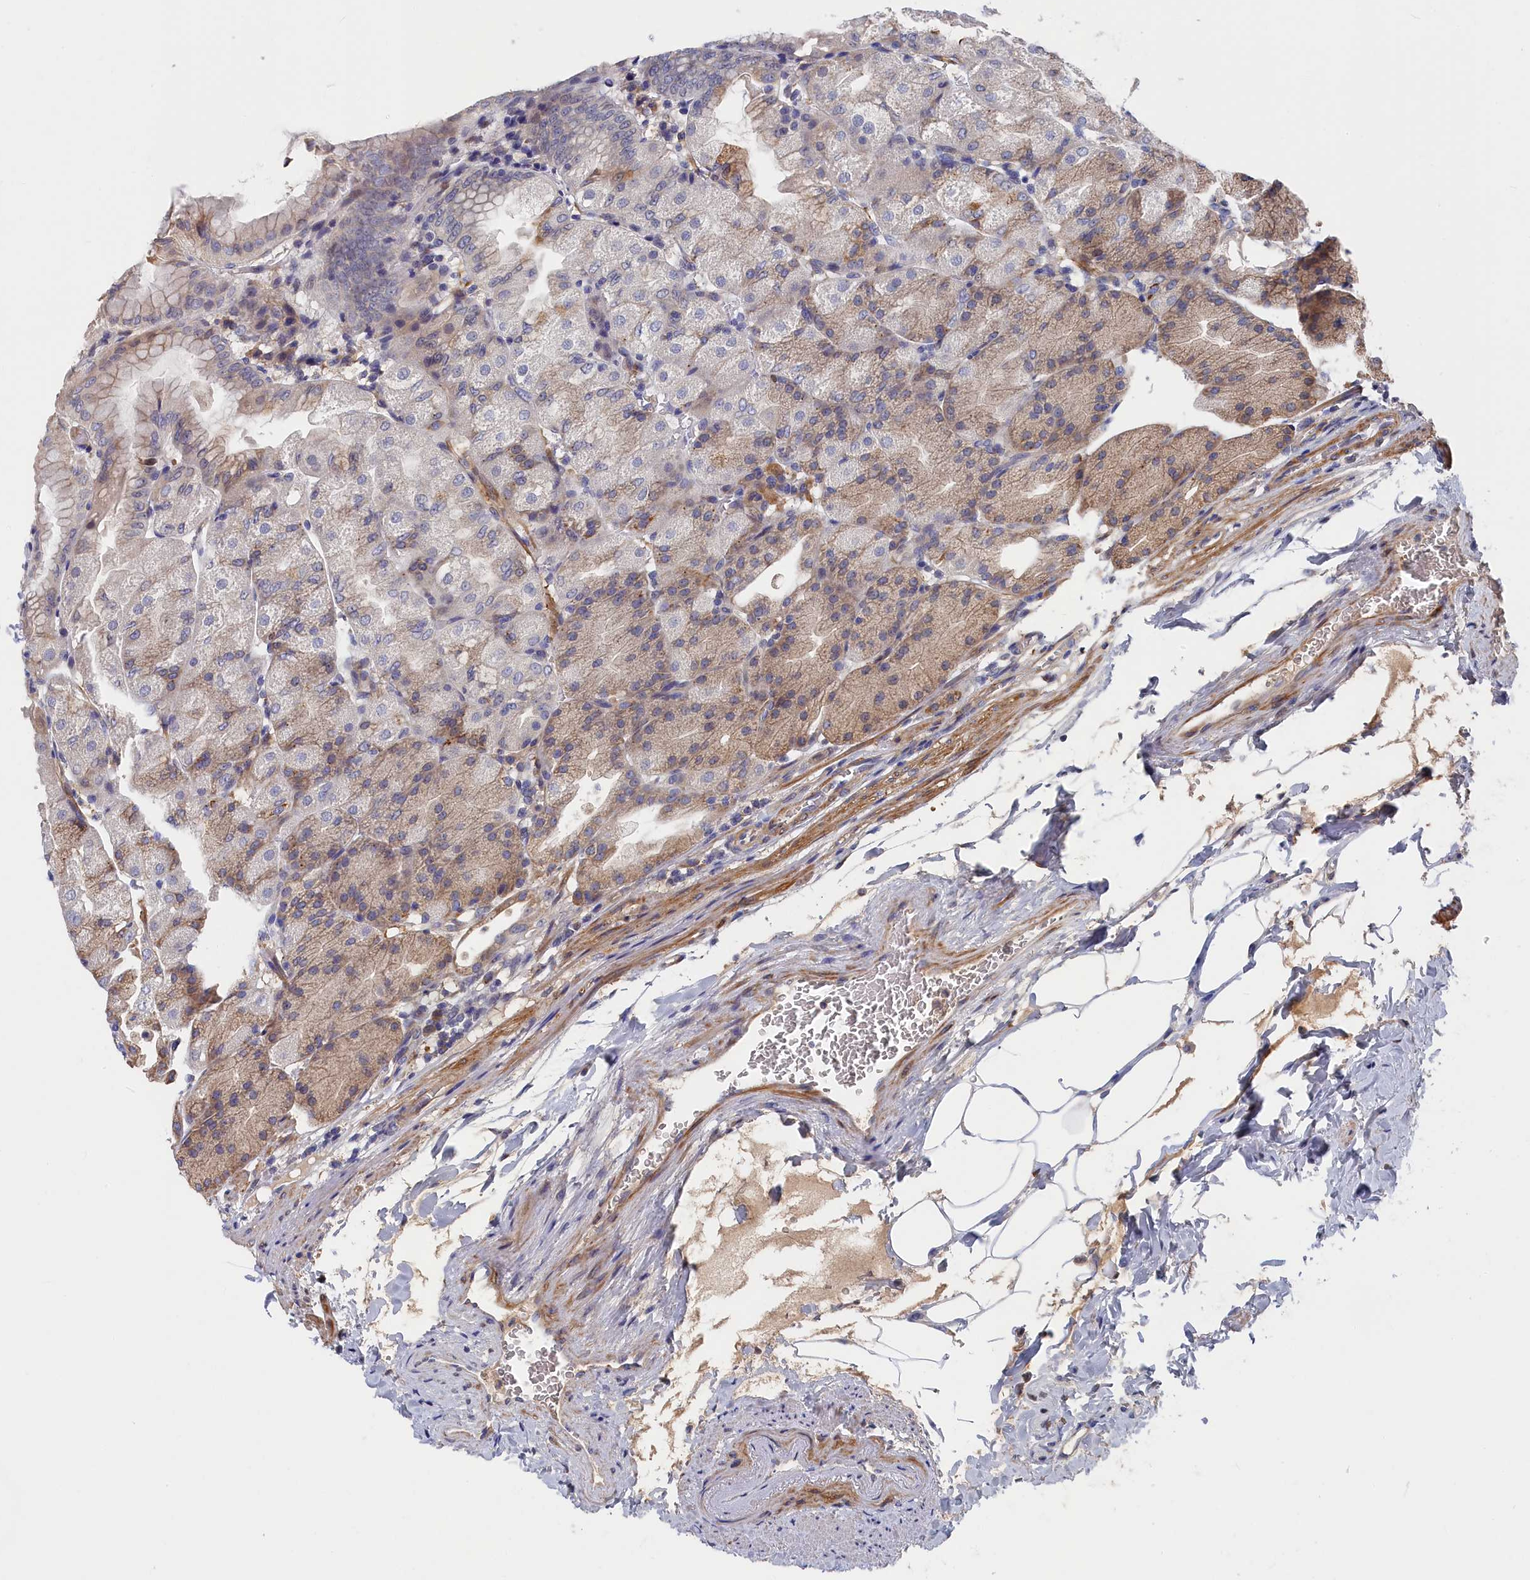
{"staining": {"intensity": "weak", "quantity": "25%-75%", "location": "cytoplasmic/membranous"}, "tissue": "stomach", "cell_type": "Glandular cells", "image_type": "normal", "snomed": [{"axis": "morphology", "description": "Normal tissue, NOS"}, {"axis": "topography", "description": "Stomach, upper"}, {"axis": "topography", "description": "Stomach, lower"}], "caption": "Protein staining displays weak cytoplasmic/membranous expression in about 25%-75% of glandular cells in benign stomach.", "gene": "CYB5D2", "patient": {"sex": "male", "age": 62}}